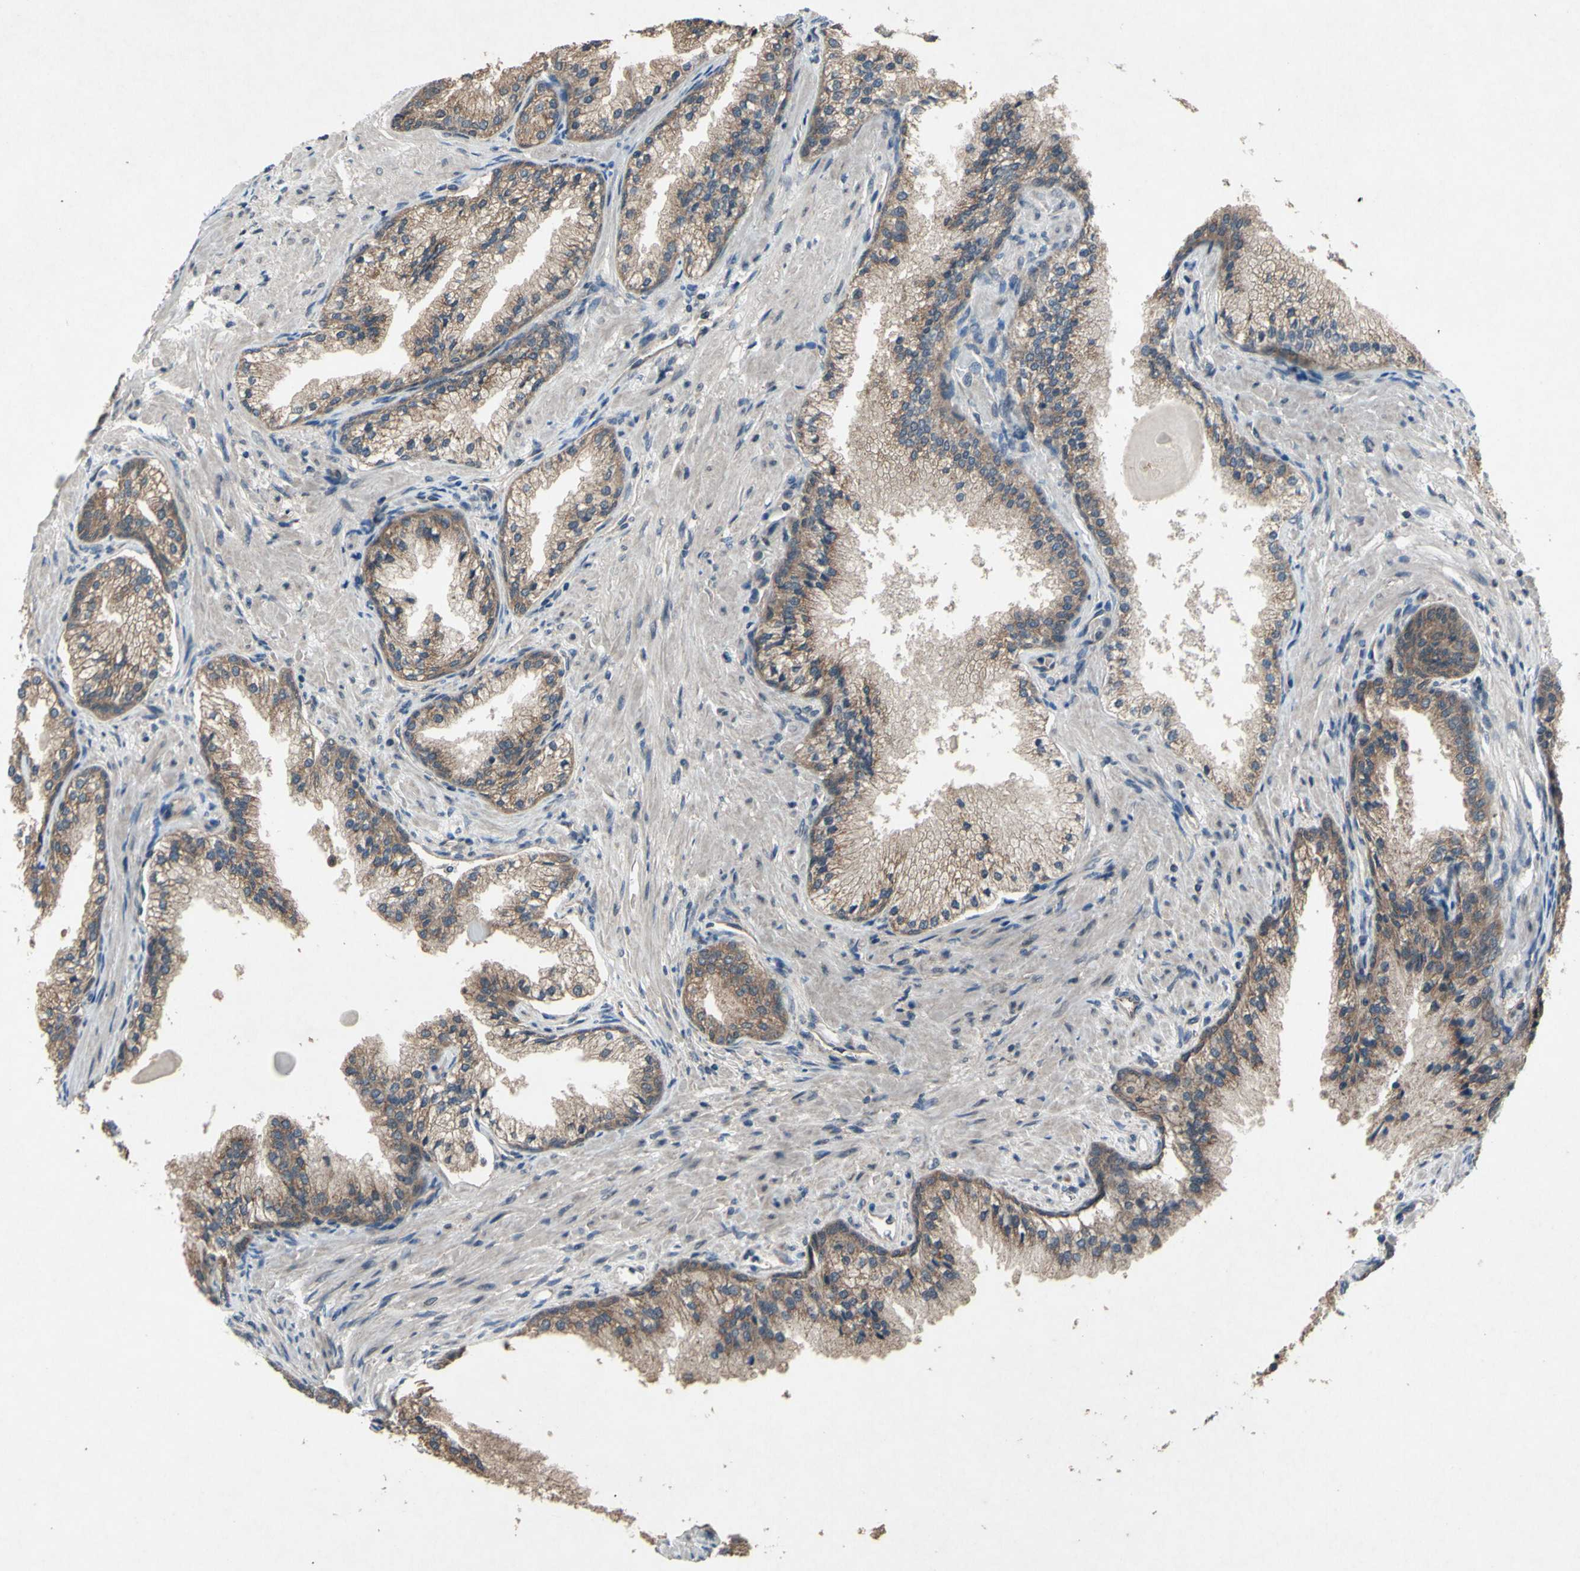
{"staining": {"intensity": "weak", "quantity": ">75%", "location": "cytoplasmic/membranous"}, "tissue": "prostate cancer", "cell_type": "Tumor cells", "image_type": "cancer", "snomed": [{"axis": "morphology", "description": "Adenocarcinoma, High grade"}, {"axis": "topography", "description": "Prostate"}], "caption": "Immunohistochemistry (IHC) of prostate high-grade adenocarcinoma displays low levels of weak cytoplasmic/membranous expression in approximately >75% of tumor cells.", "gene": "TRDMT1", "patient": {"sex": "male", "age": 58}}